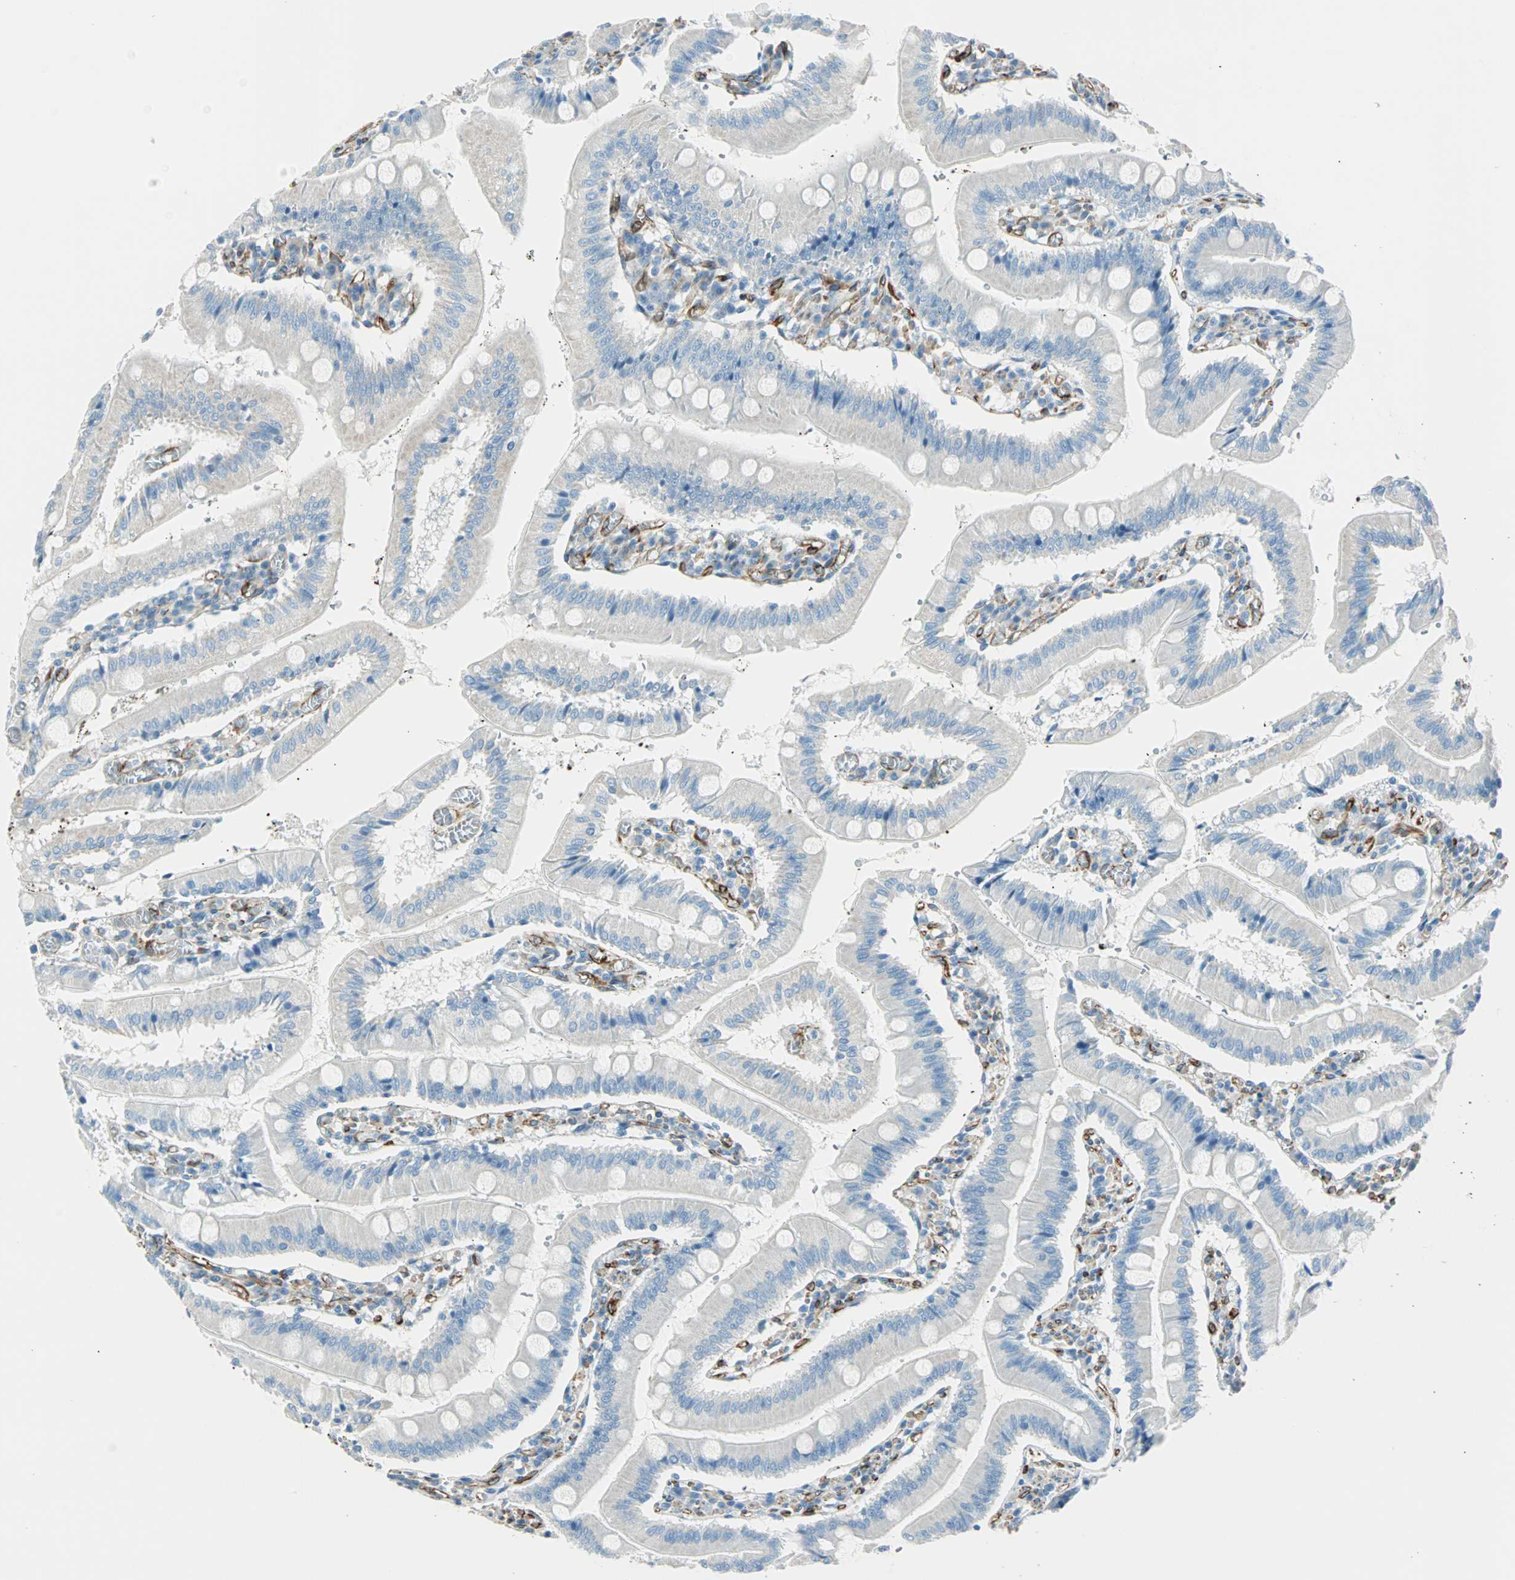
{"staining": {"intensity": "negative", "quantity": "none", "location": "none"}, "tissue": "small intestine", "cell_type": "Glandular cells", "image_type": "normal", "snomed": [{"axis": "morphology", "description": "Normal tissue, NOS"}, {"axis": "topography", "description": "Small intestine"}], "caption": "Immunohistochemistry of benign small intestine exhibits no expression in glandular cells. (Immunohistochemistry (ihc), brightfield microscopy, high magnification).", "gene": "NES", "patient": {"sex": "male", "age": 71}}